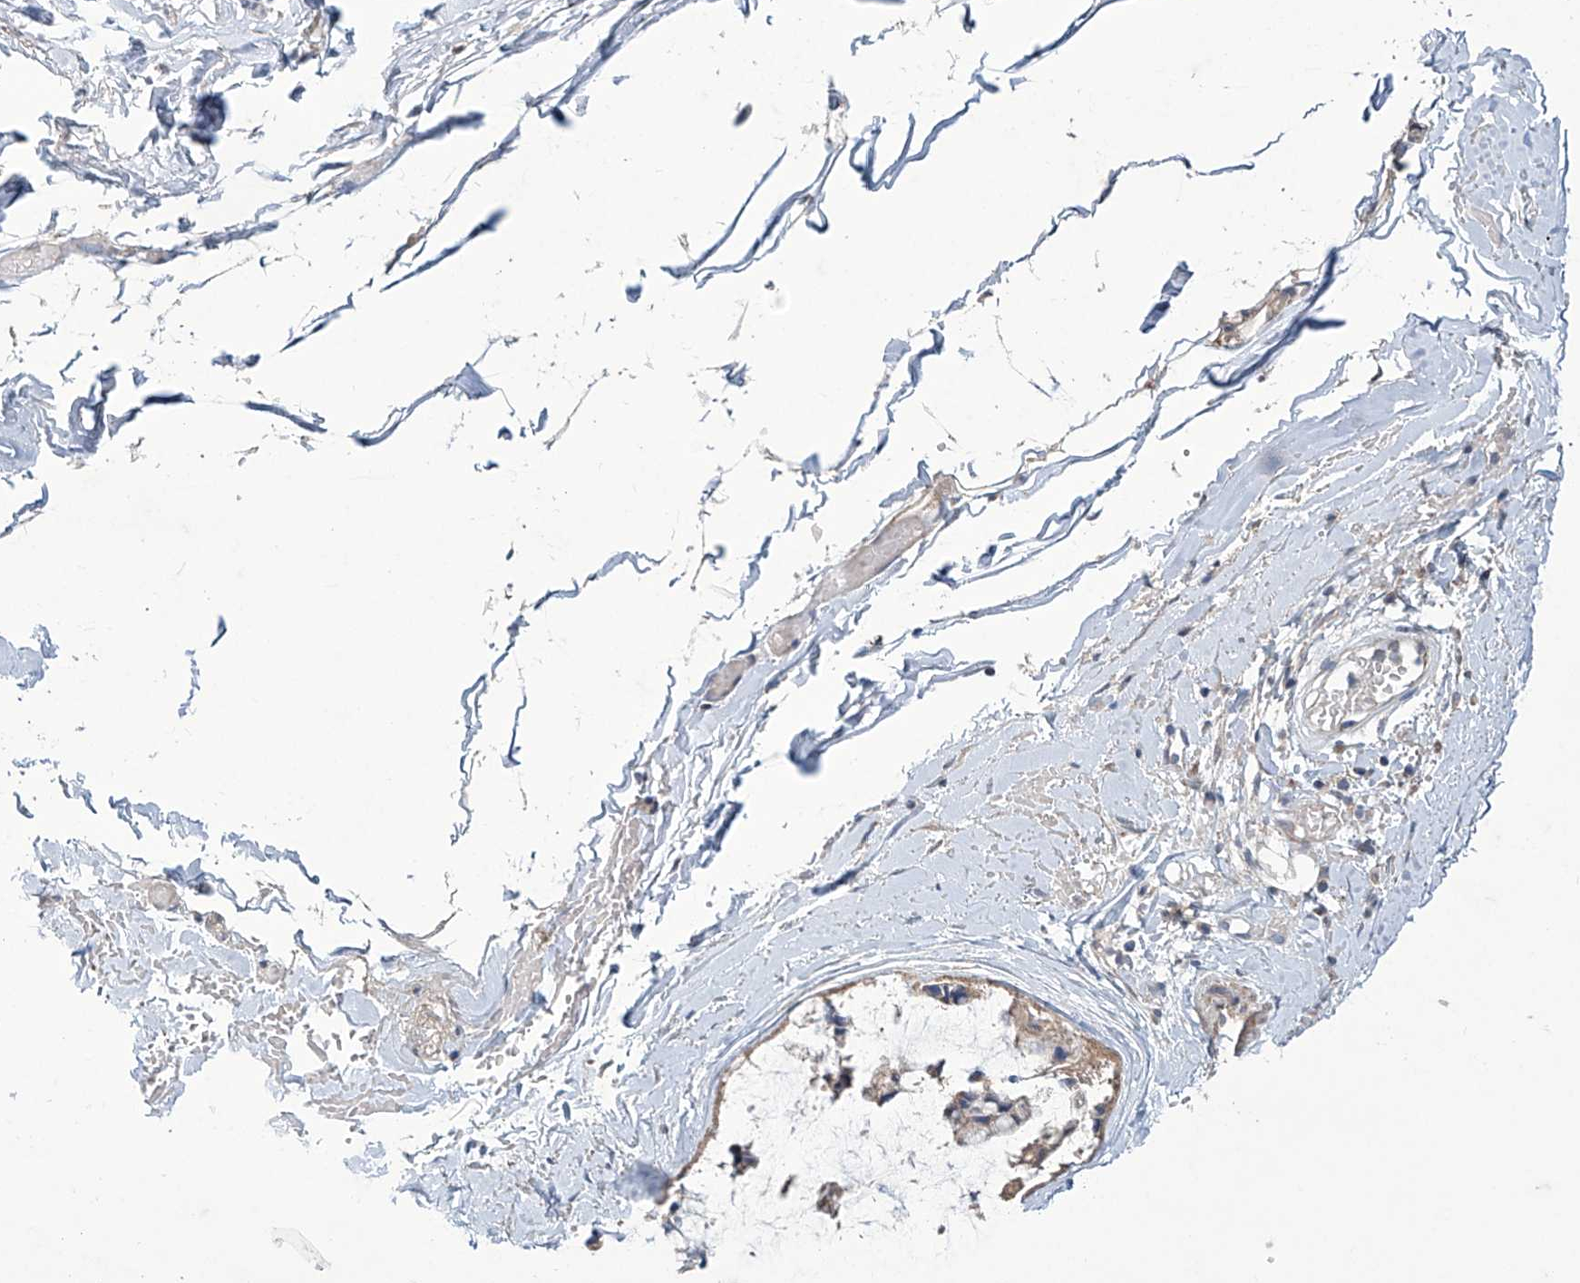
{"staining": {"intensity": "weak", "quantity": "25%-75%", "location": "cytoplasmic/membranous"}, "tissue": "ovarian cancer", "cell_type": "Tumor cells", "image_type": "cancer", "snomed": [{"axis": "morphology", "description": "Cystadenocarcinoma, mucinous, NOS"}, {"axis": "topography", "description": "Ovary"}], "caption": "This histopathology image reveals immunohistochemistry (IHC) staining of human mucinous cystadenocarcinoma (ovarian), with low weak cytoplasmic/membranous staining in about 25%-75% of tumor cells.", "gene": "TRIM60", "patient": {"sex": "female", "age": 39}}